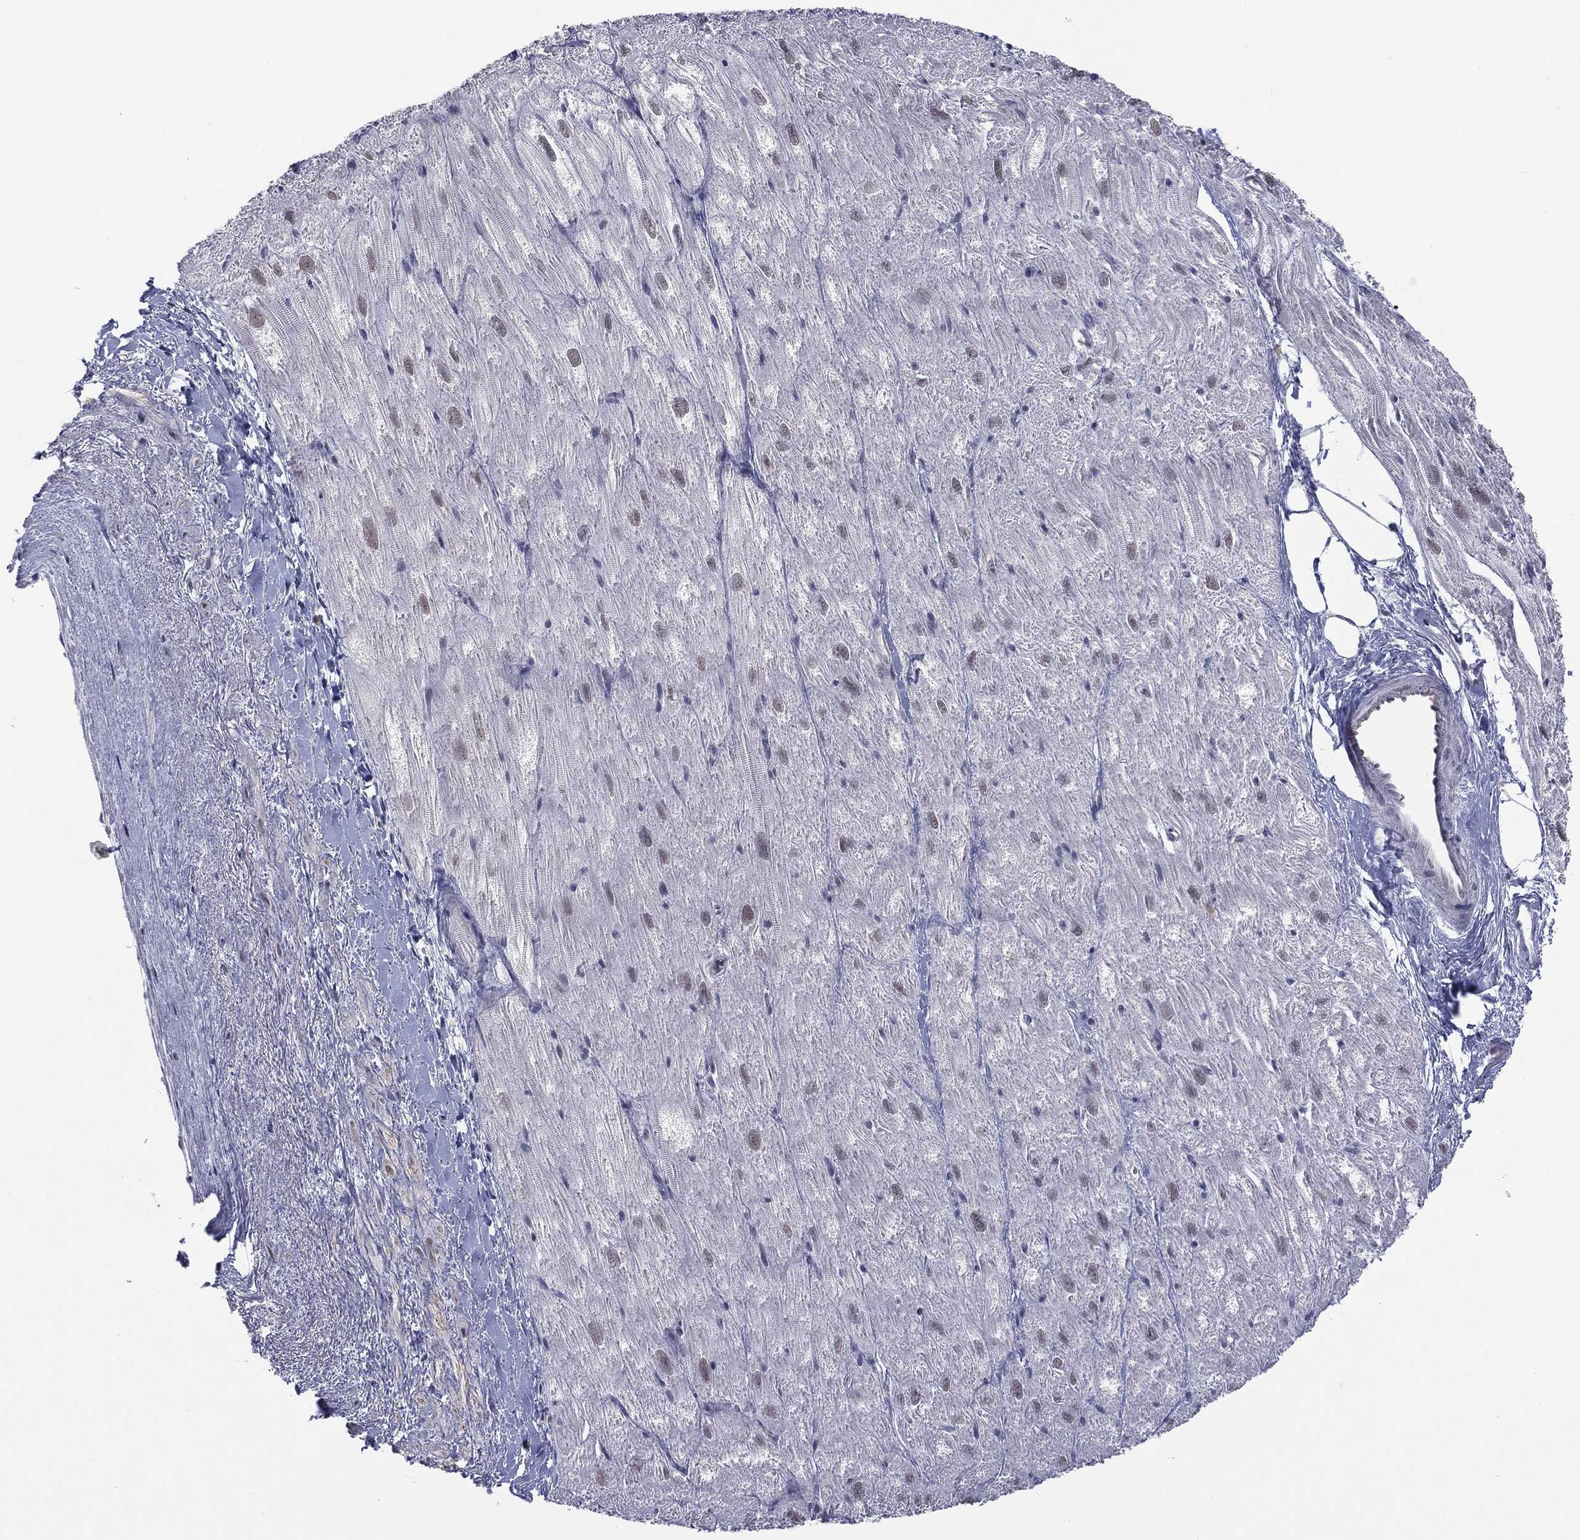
{"staining": {"intensity": "negative", "quantity": "none", "location": "none"}, "tissue": "heart muscle", "cell_type": "Cardiomyocytes", "image_type": "normal", "snomed": [{"axis": "morphology", "description": "Normal tissue, NOS"}, {"axis": "topography", "description": "Heart"}], "caption": "This is an immunohistochemistry image of unremarkable heart muscle. There is no expression in cardiomyocytes.", "gene": "SLC5A5", "patient": {"sex": "male", "age": 62}}